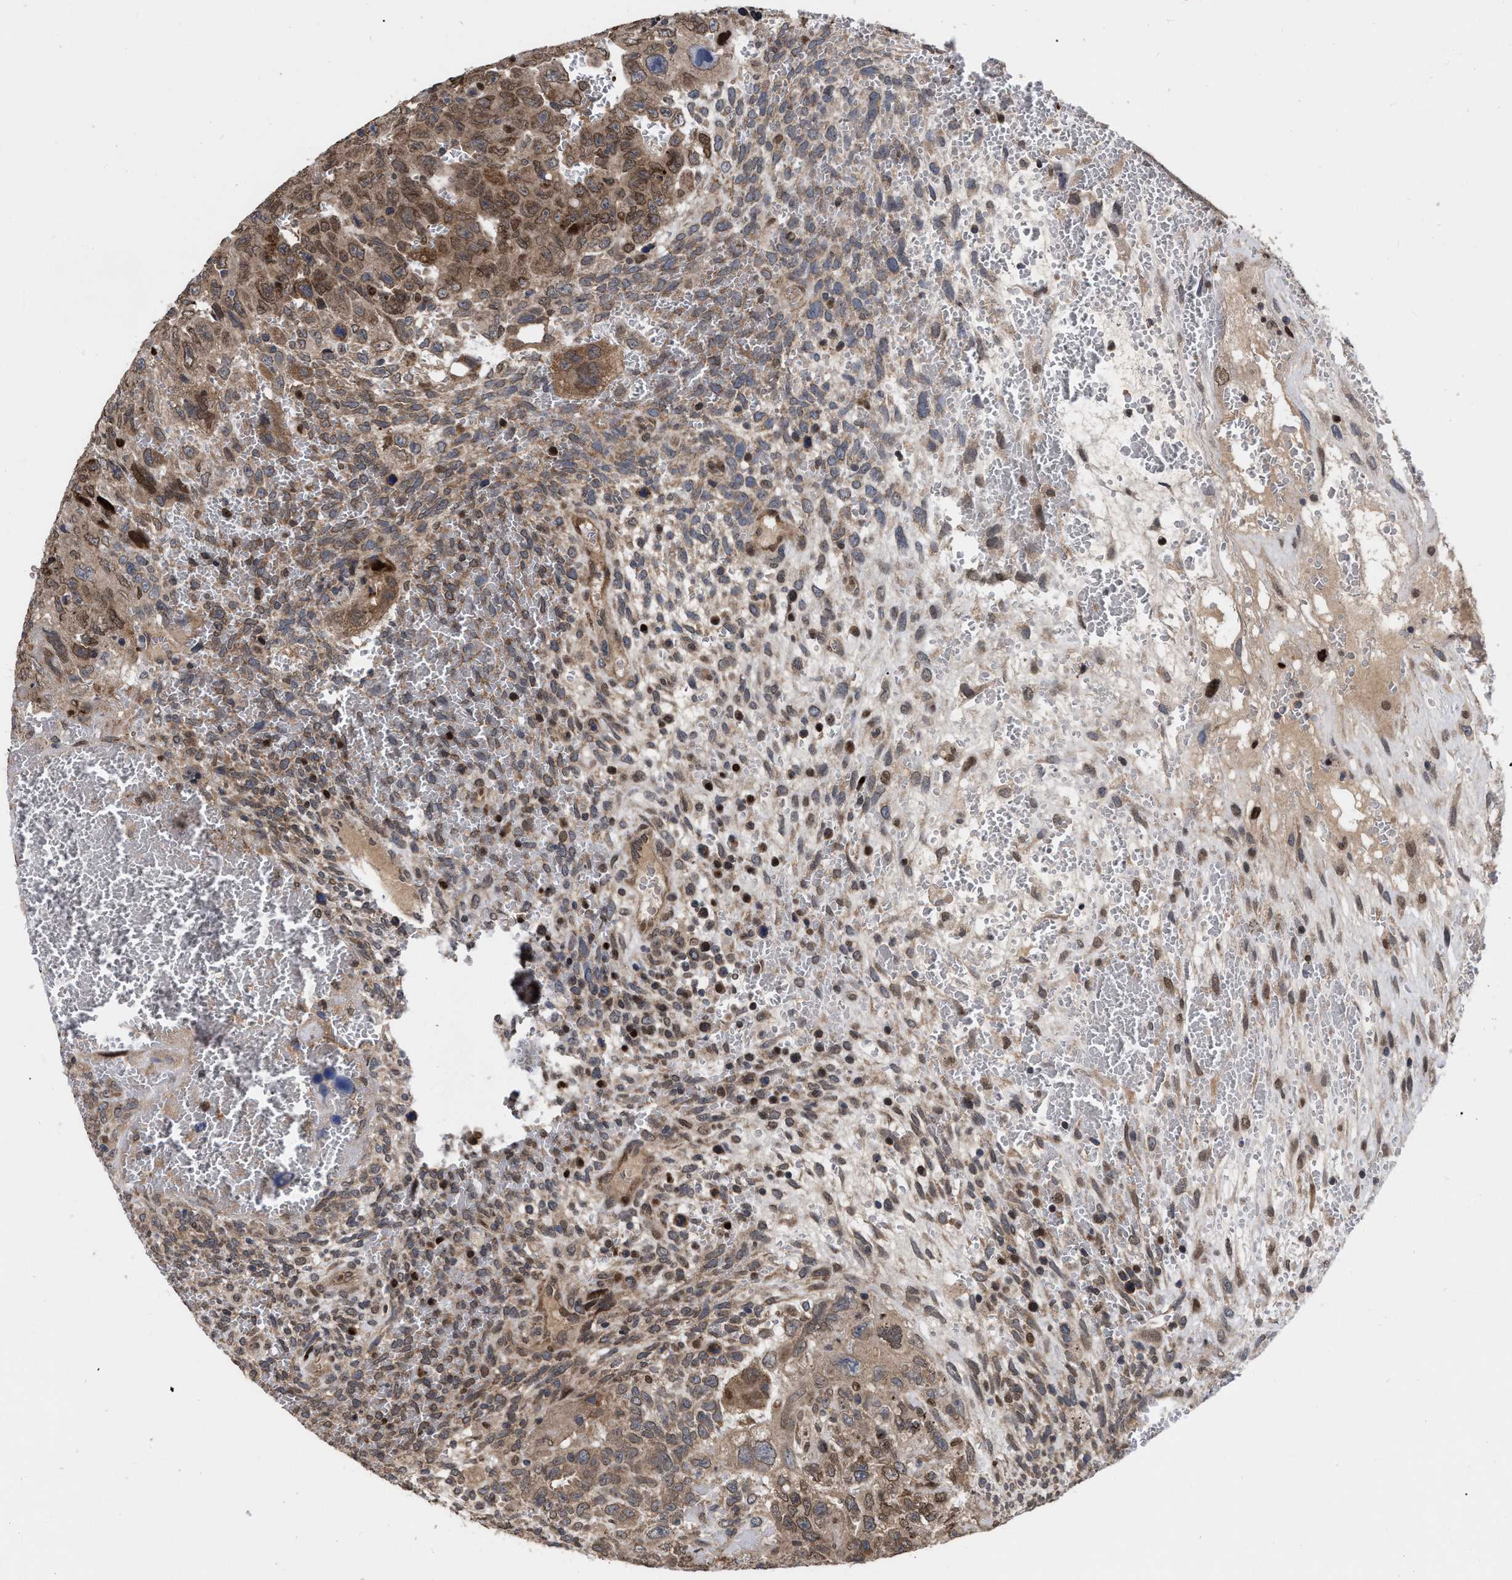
{"staining": {"intensity": "moderate", "quantity": ">75%", "location": "cytoplasmic/membranous,nuclear"}, "tissue": "testis cancer", "cell_type": "Tumor cells", "image_type": "cancer", "snomed": [{"axis": "morphology", "description": "Carcinoma, Embryonal, NOS"}, {"axis": "topography", "description": "Testis"}], "caption": "This is an image of IHC staining of testis embryonal carcinoma, which shows moderate expression in the cytoplasmic/membranous and nuclear of tumor cells.", "gene": "MDM4", "patient": {"sex": "male", "age": 28}}